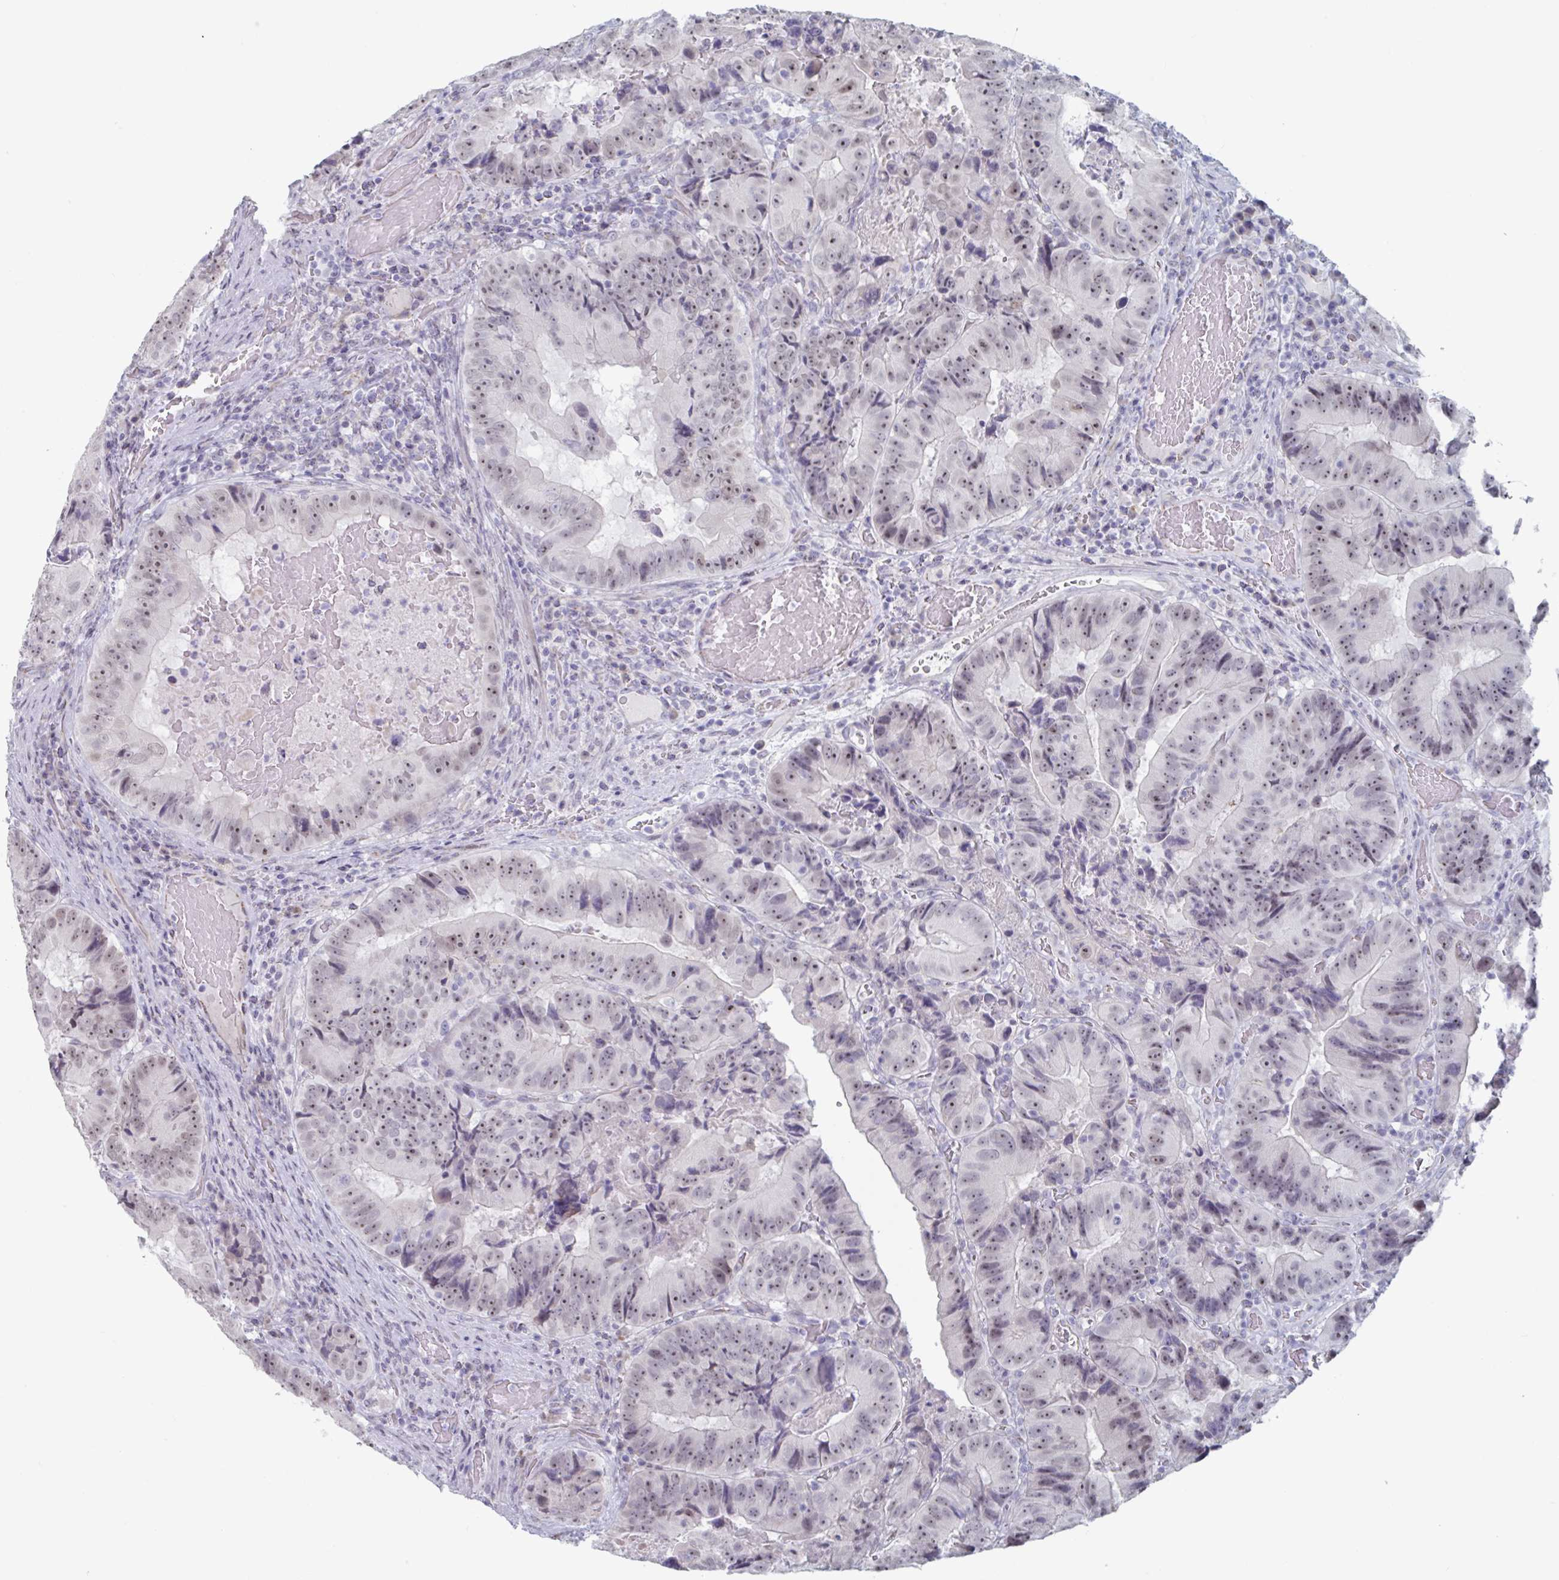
{"staining": {"intensity": "weak", "quantity": "25%-75%", "location": "nuclear"}, "tissue": "colorectal cancer", "cell_type": "Tumor cells", "image_type": "cancer", "snomed": [{"axis": "morphology", "description": "Adenocarcinoma, NOS"}, {"axis": "topography", "description": "Colon"}], "caption": "Adenocarcinoma (colorectal) was stained to show a protein in brown. There is low levels of weak nuclear expression in approximately 25%-75% of tumor cells. Nuclei are stained in blue.", "gene": "FOXA1", "patient": {"sex": "female", "age": 86}}